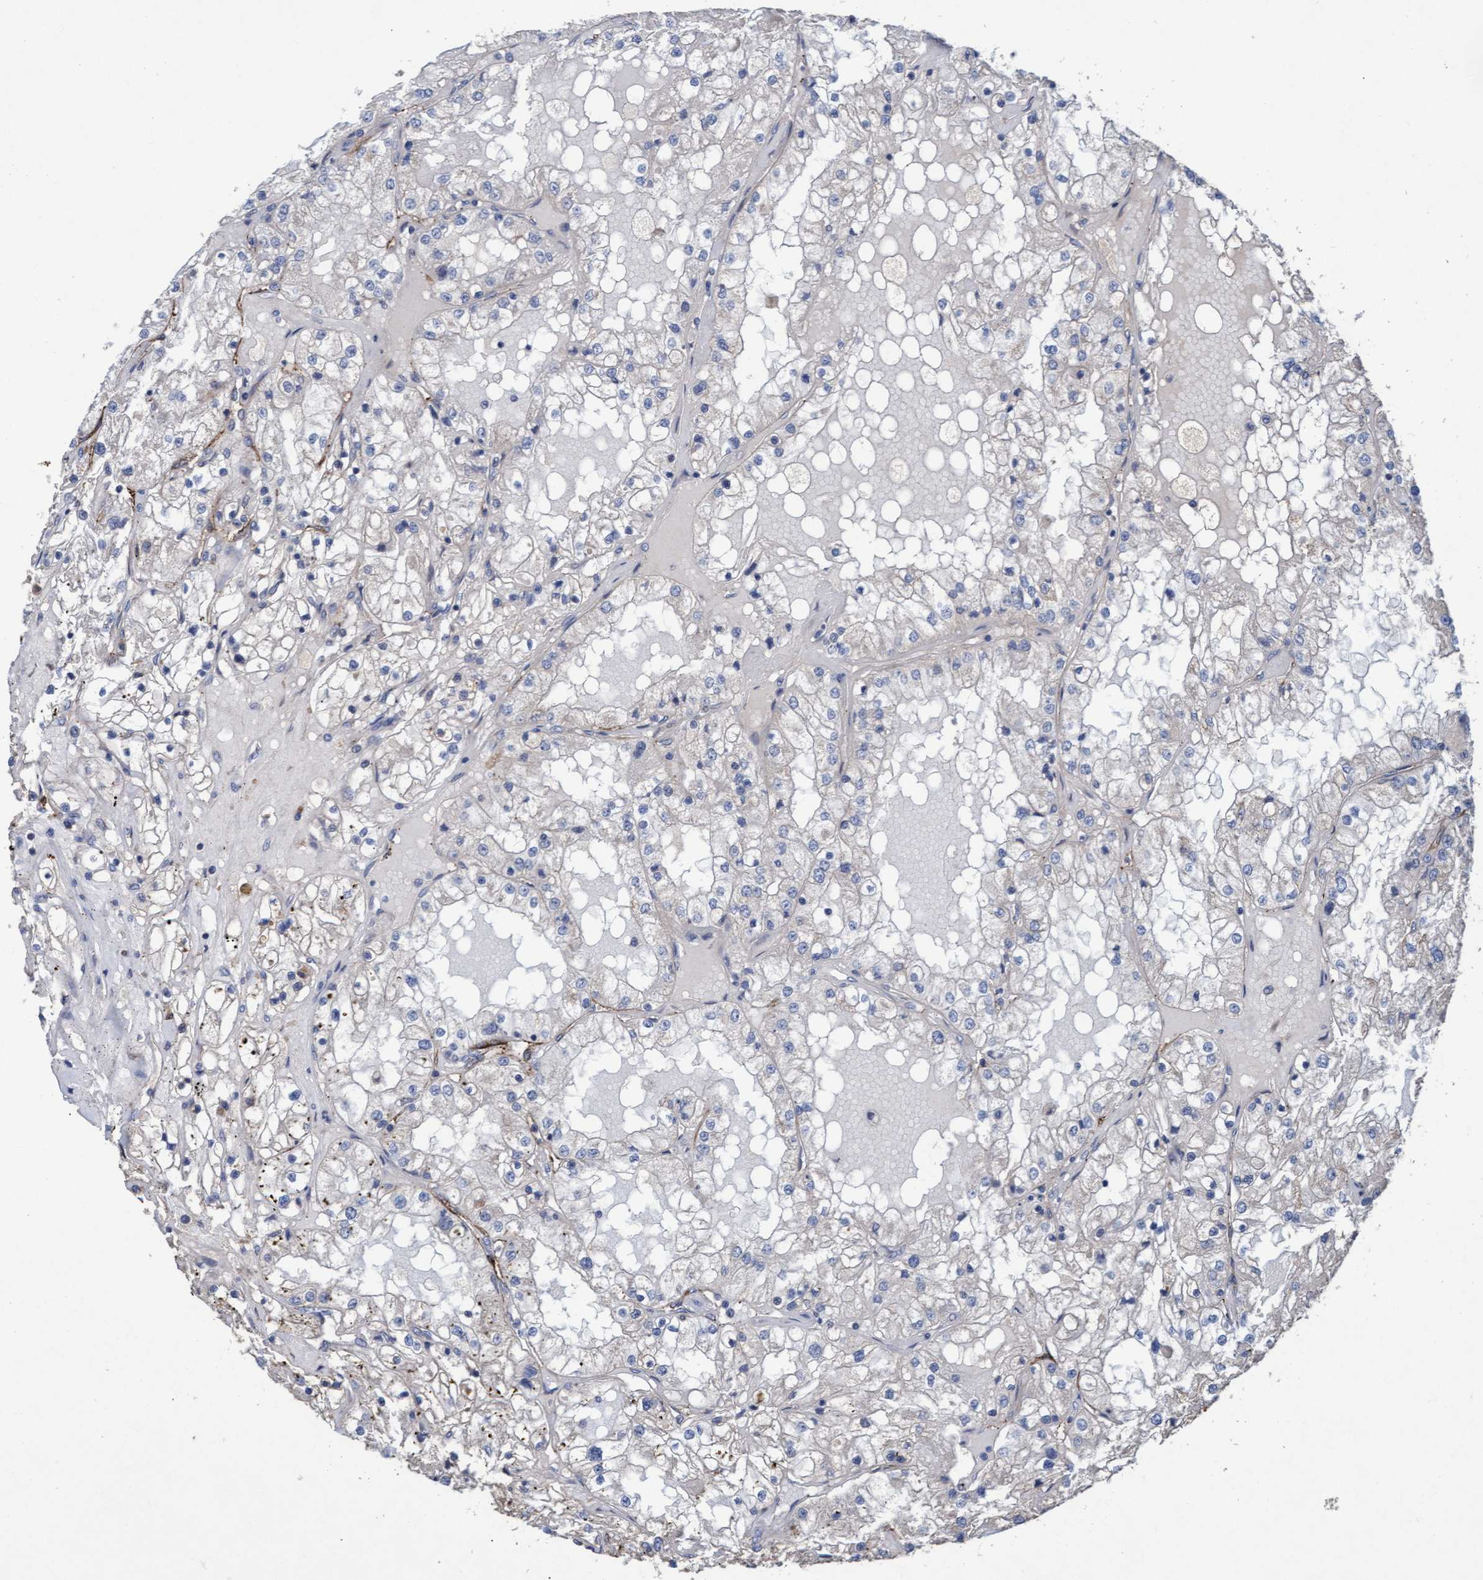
{"staining": {"intensity": "negative", "quantity": "none", "location": "none"}, "tissue": "renal cancer", "cell_type": "Tumor cells", "image_type": "cancer", "snomed": [{"axis": "morphology", "description": "Adenocarcinoma, NOS"}, {"axis": "topography", "description": "Kidney"}], "caption": "A histopathology image of renal cancer (adenocarcinoma) stained for a protein demonstrates no brown staining in tumor cells.", "gene": "MRPL38", "patient": {"sex": "male", "age": 68}}